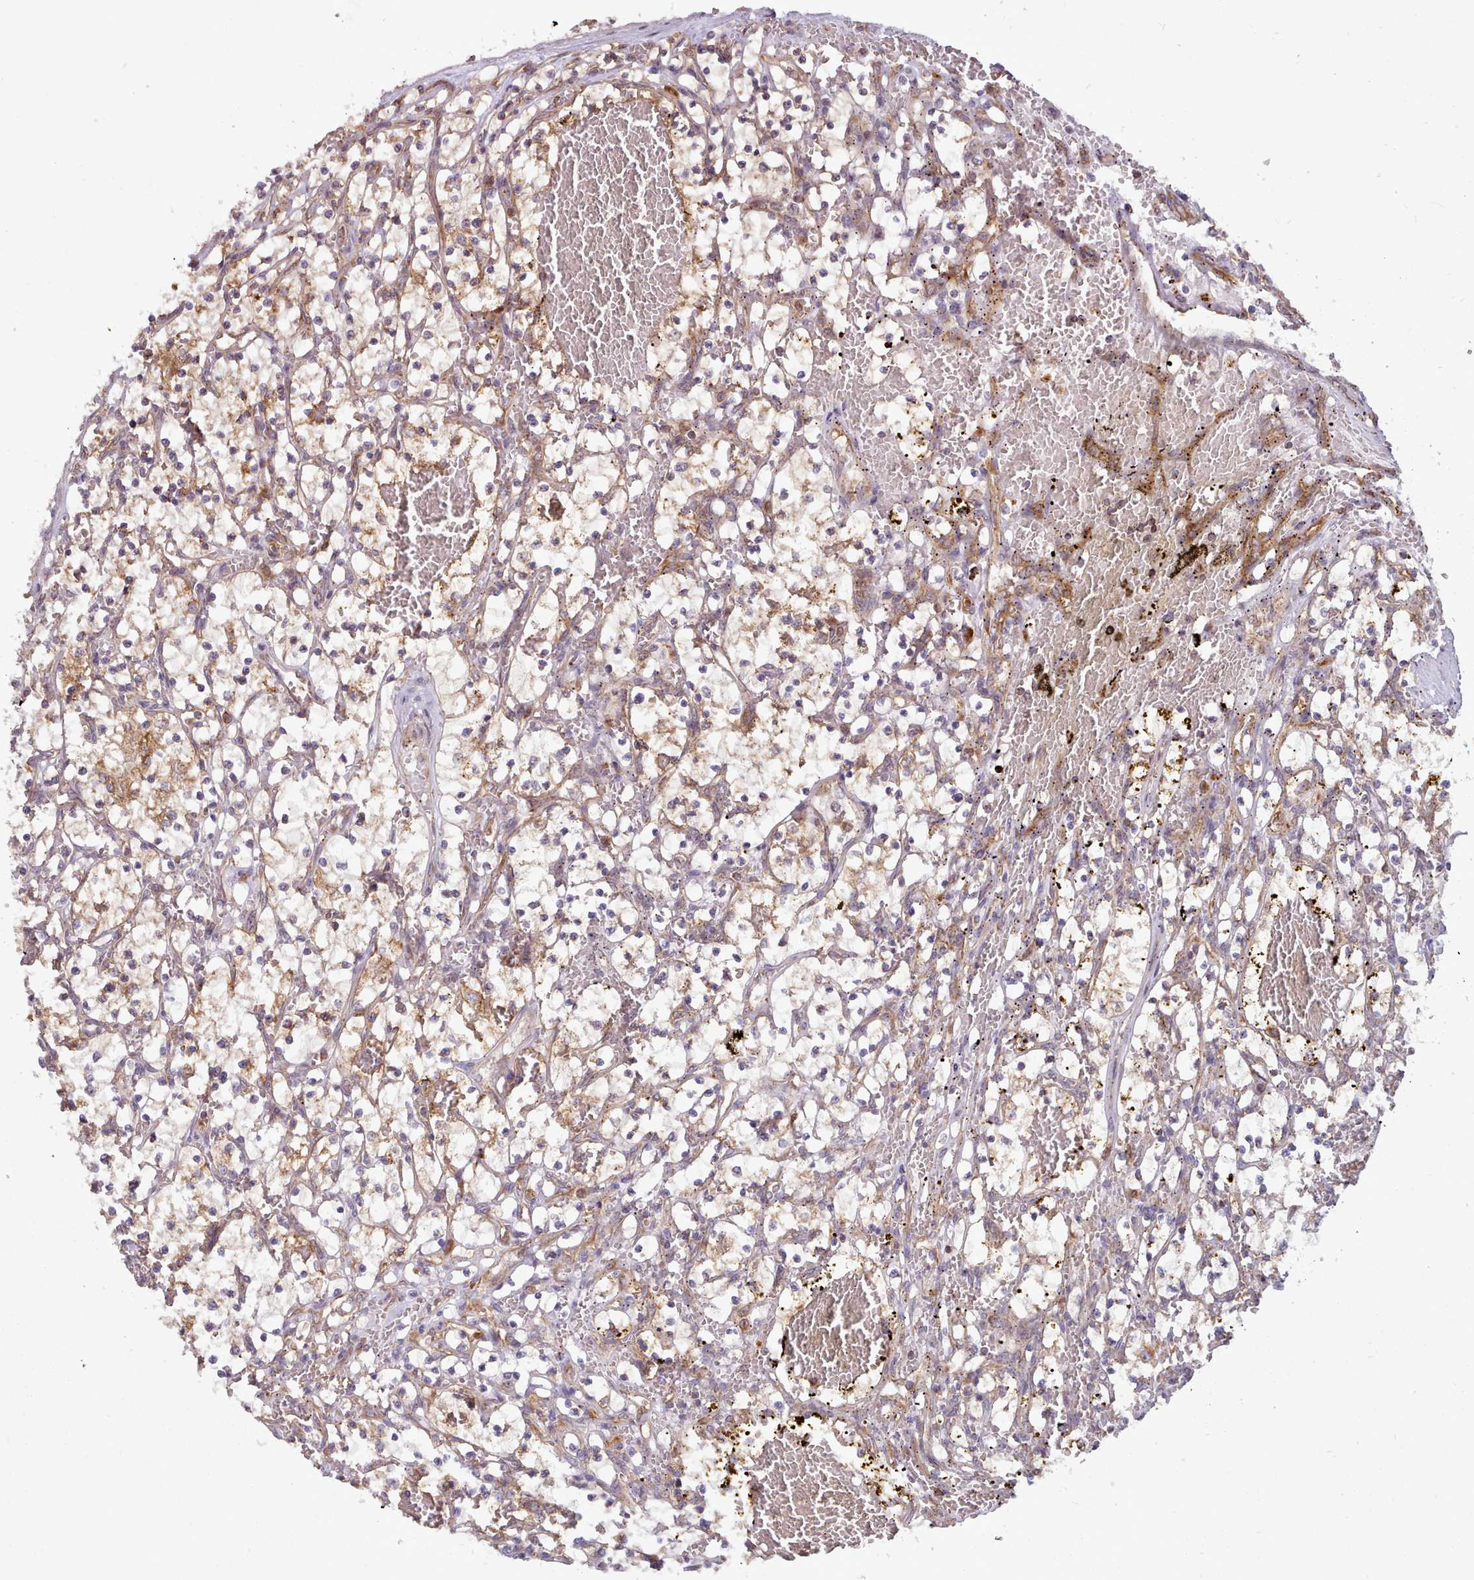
{"staining": {"intensity": "moderate", "quantity": "<25%", "location": "cytoplasmic/membranous"}, "tissue": "renal cancer", "cell_type": "Tumor cells", "image_type": "cancer", "snomed": [{"axis": "morphology", "description": "Adenocarcinoma, NOS"}, {"axis": "topography", "description": "Kidney"}], "caption": "Adenocarcinoma (renal) was stained to show a protein in brown. There is low levels of moderate cytoplasmic/membranous positivity in about <25% of tumor cells.", "gene": "CRYBG1", "patient": {"sex": "female", "age": 69}}